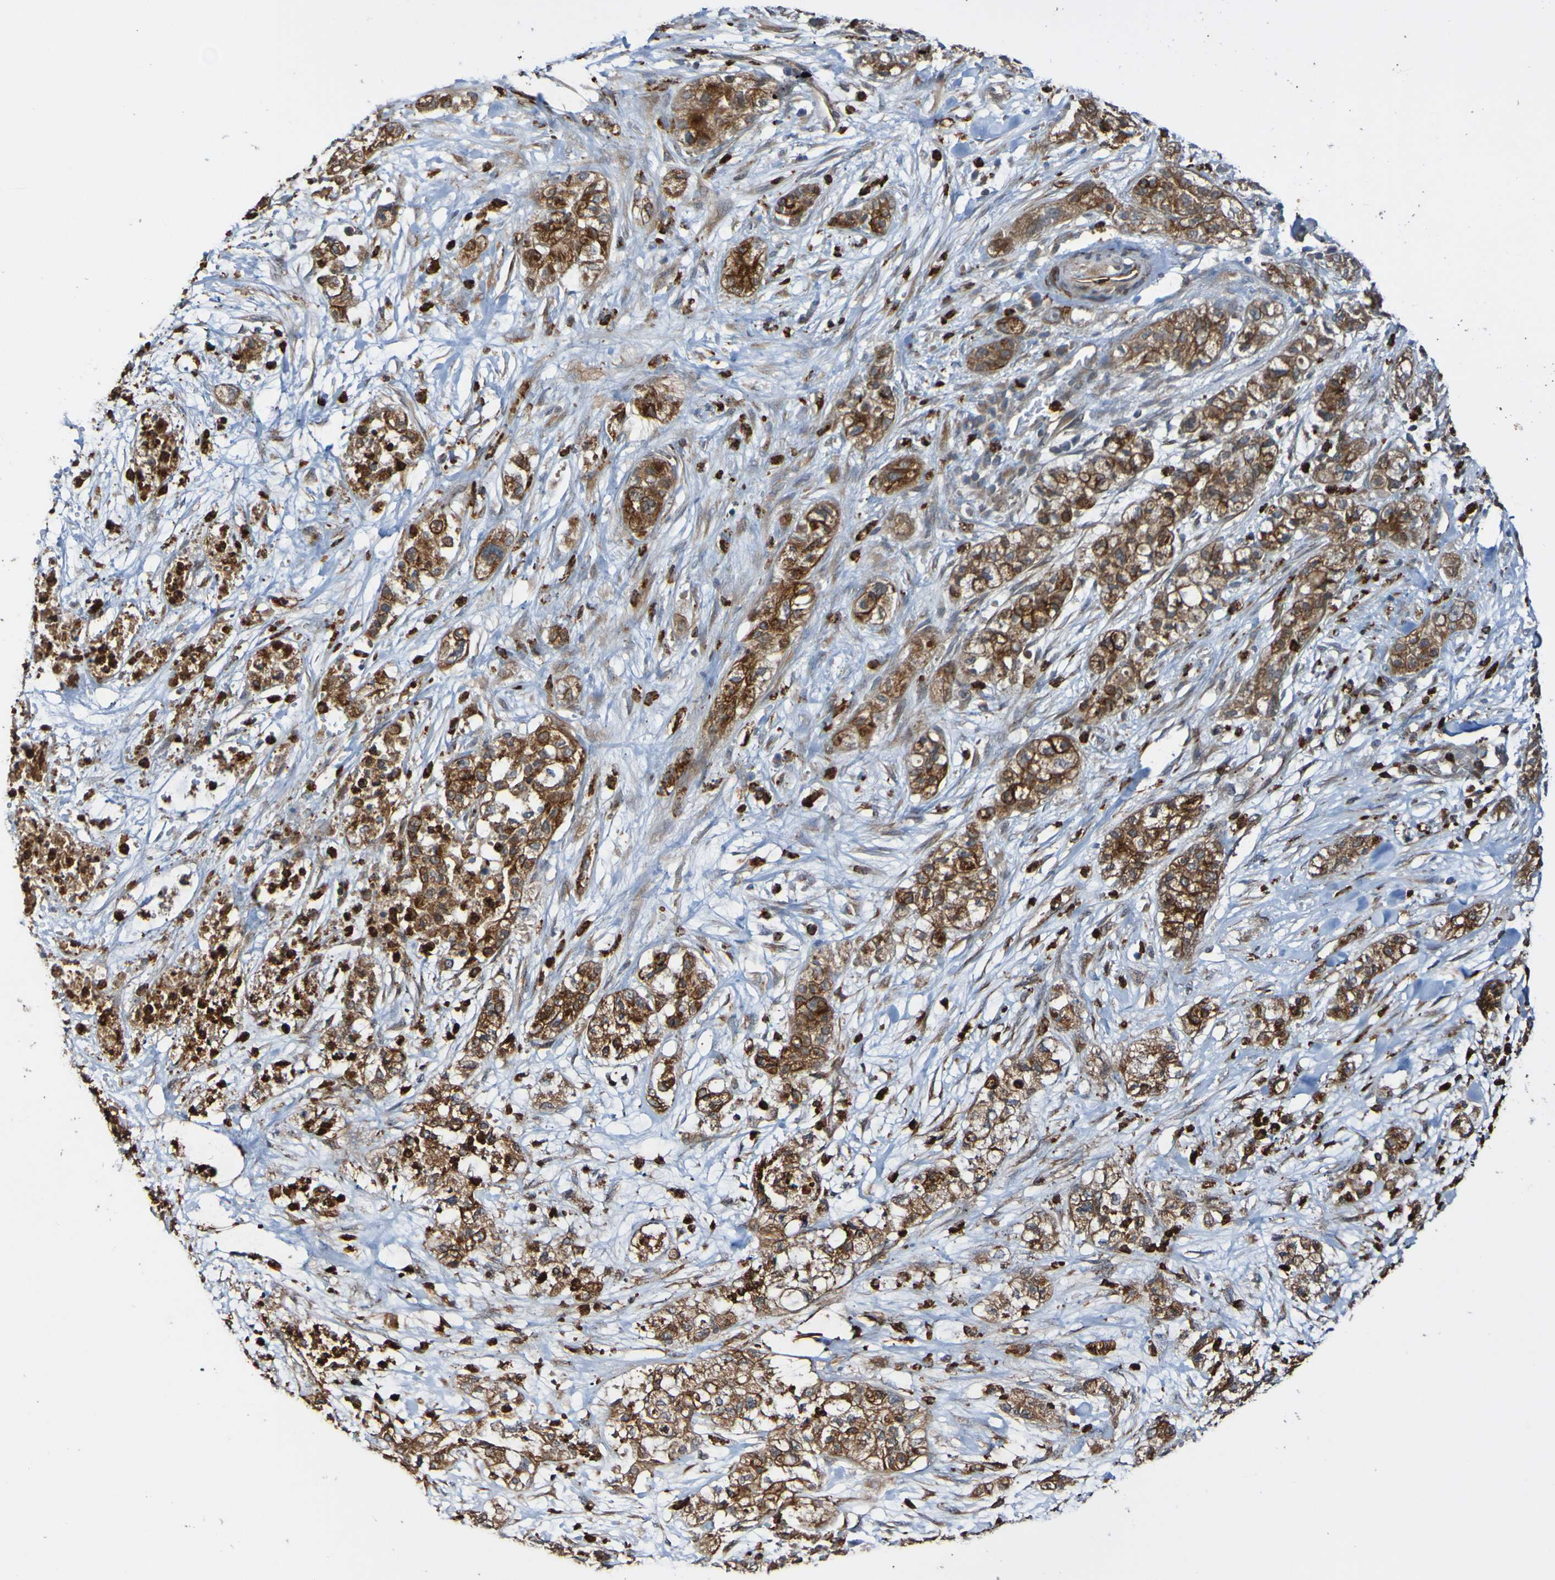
{"staining": {"intensity": "strong", "quantity": ">75%", "location": "cytoplasmic/membranous"}, "tissue": "pancreatic cancer", "cell_type": "Tumor cells", "image_type": "cancer", "snomed": [{"axis": "morphology", "description": "Adenocarcinoma, NOS"}, {"axis": "topography", "description": "Pancreas"}], "caption": "Pancreatic cancer stained for a protein (brown) reveals strong cytoplasmic/membranous positive expression in approximately >75% of tumor cells.", "gene": "ST8SIA6", "patient": {"sex": "female", "age": 78}}